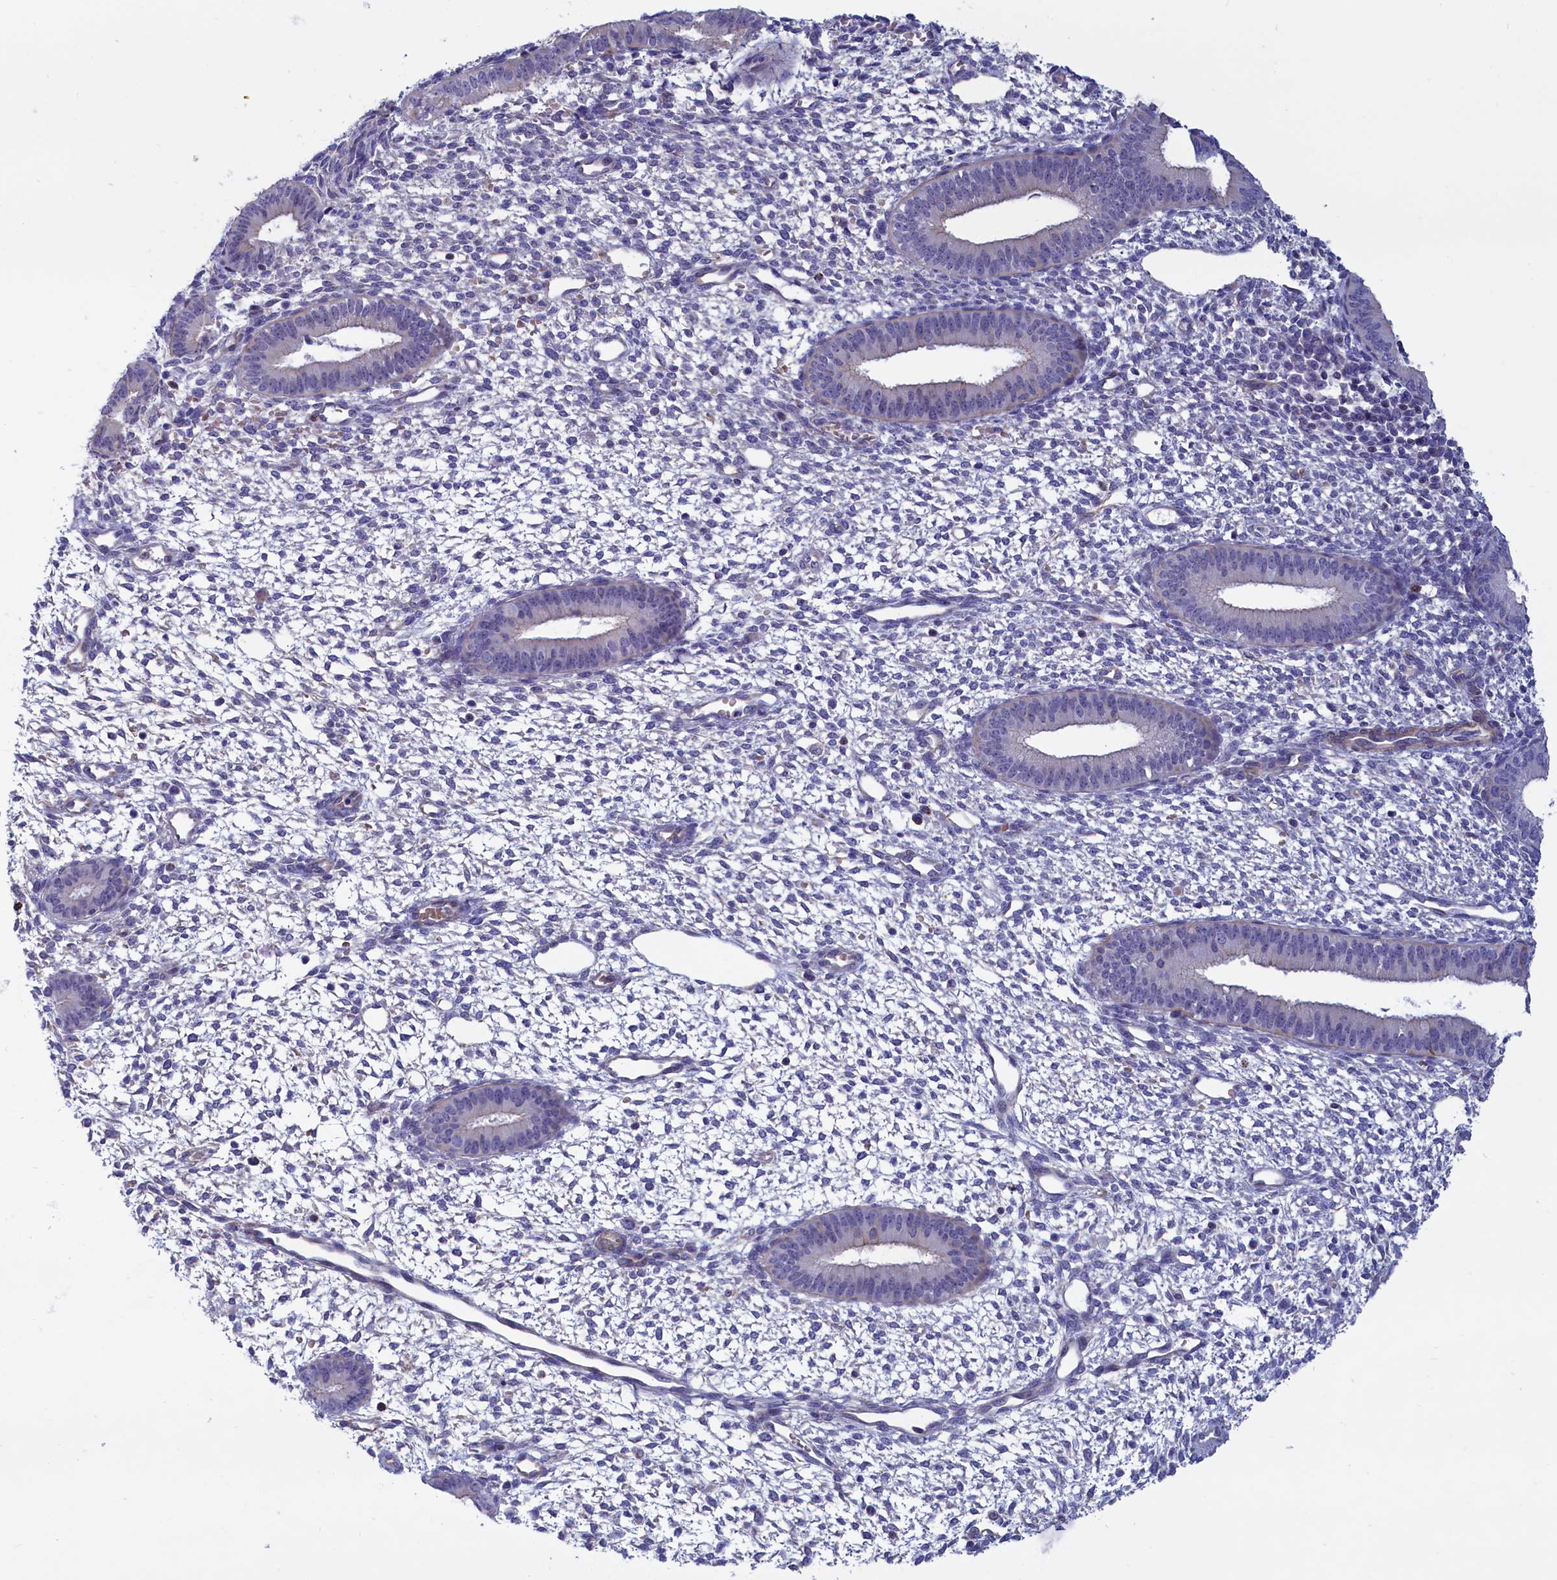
{"staining": {"intensity": "negative", "quantity": "none", "location": "none"}, "tissue": "endometrium", "cell_type": "Cells in endometrial stroma", "image_type": "normal", "snomed": [{"axis": "morphology", "description": "Normal tissue, NOS"}, {"axis": "topography", "description": "Endometrium"}], "caption": "A high-resolution image shows immunohistochemistry (IHC) staining of unremarkable endometrium, which demonstrates no significant expression in cells in endometrial stroma.", "gene": "ABCC12", "patient": {"sex": "female", "age": 46}}